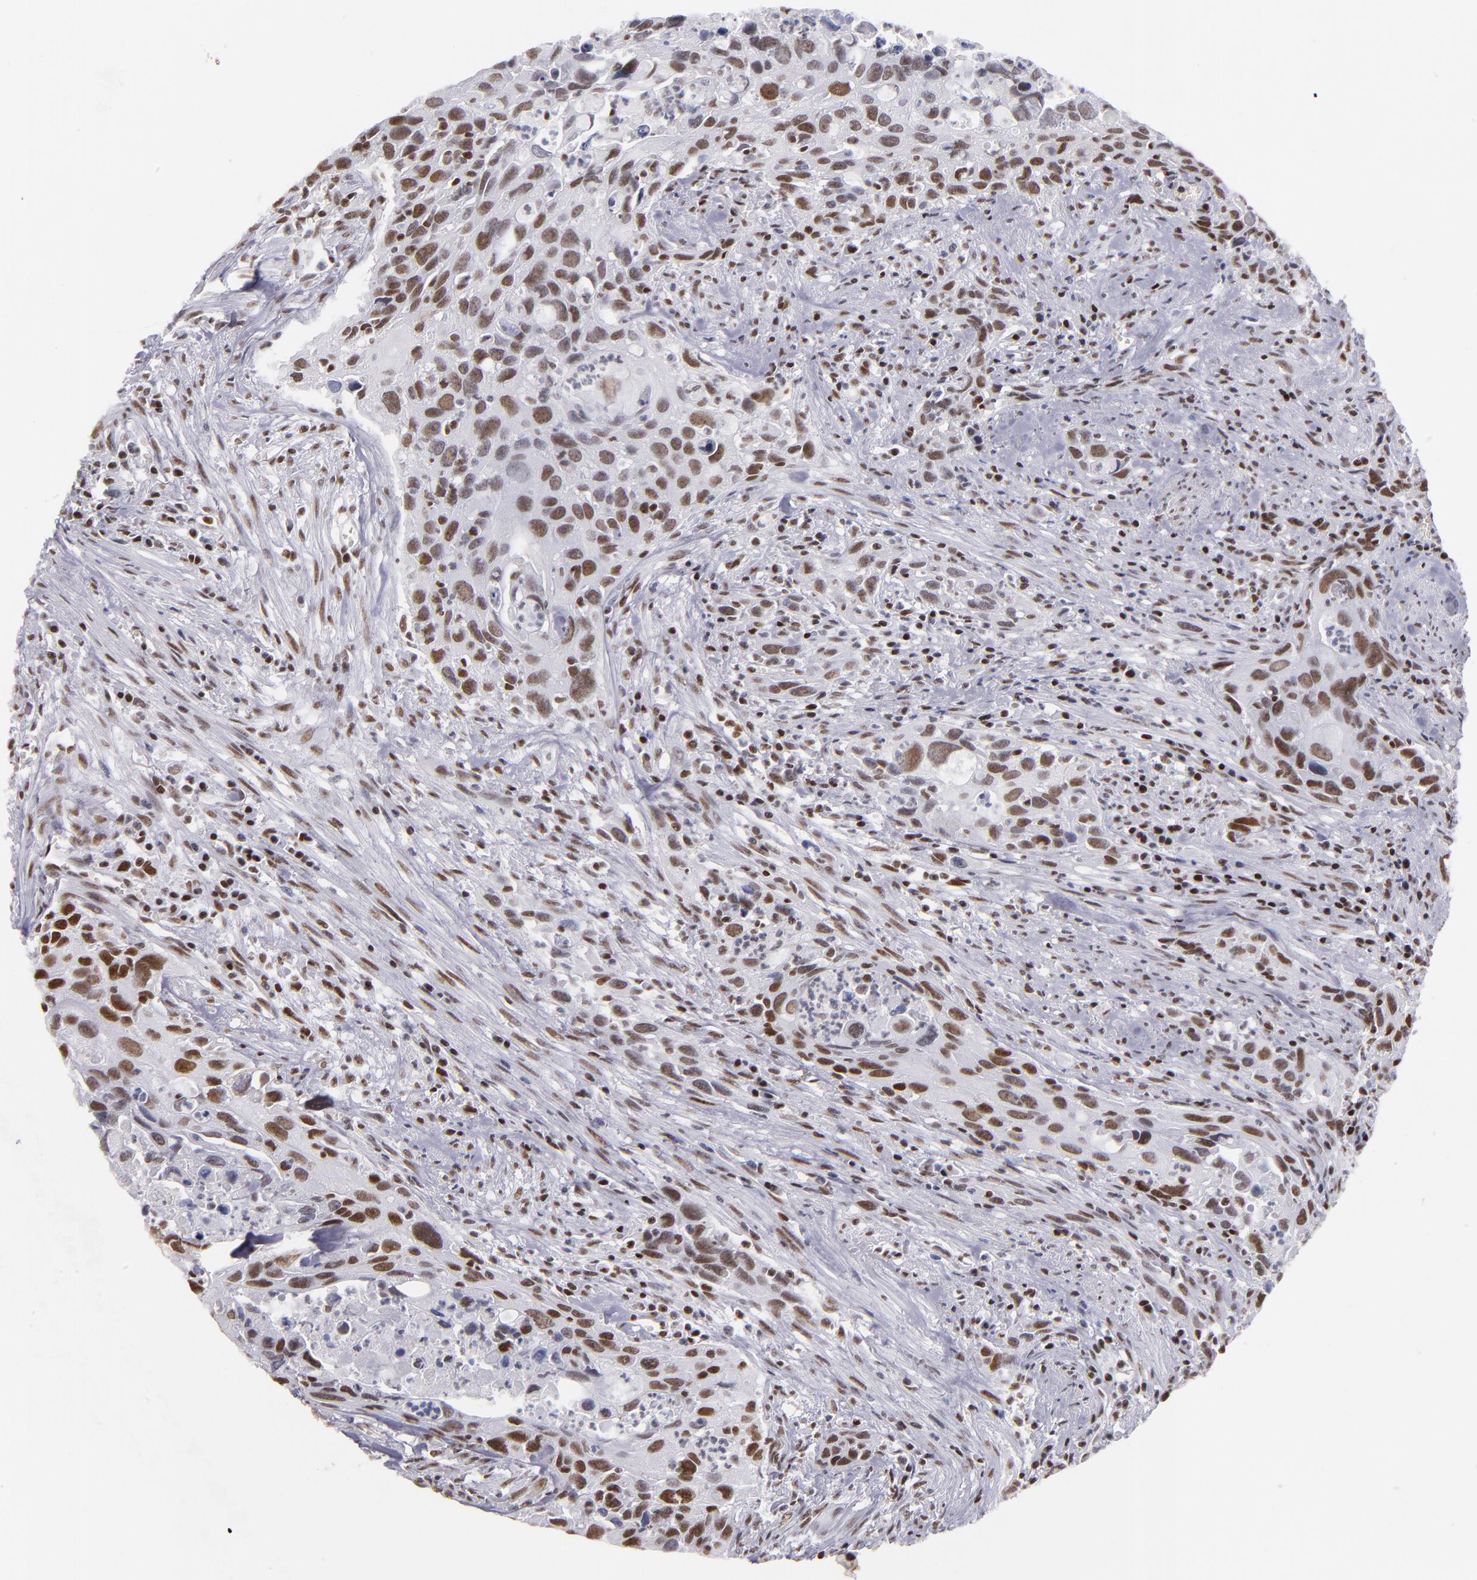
{"staining": {"intensity": "moderate", "quantity": ">75%", "location": "nuclear"}, "tissue": "urothelial cancer", "cell_type": "Tumor cells", "image_type": "cancer", "snomed": [{"axis": "morphology", "description": "Urothelial carcinoma, High grade"}, {"axis": "topography", "description": "Urinary bladder"}], "caption": "A medium amount of moderate nuclear positivity is seen in approximately >75% of tumor cells in high-grade urothelial carcinoma tissue.", "gene": "TERF2", "patient": {"sex": "male", "age": 71}}